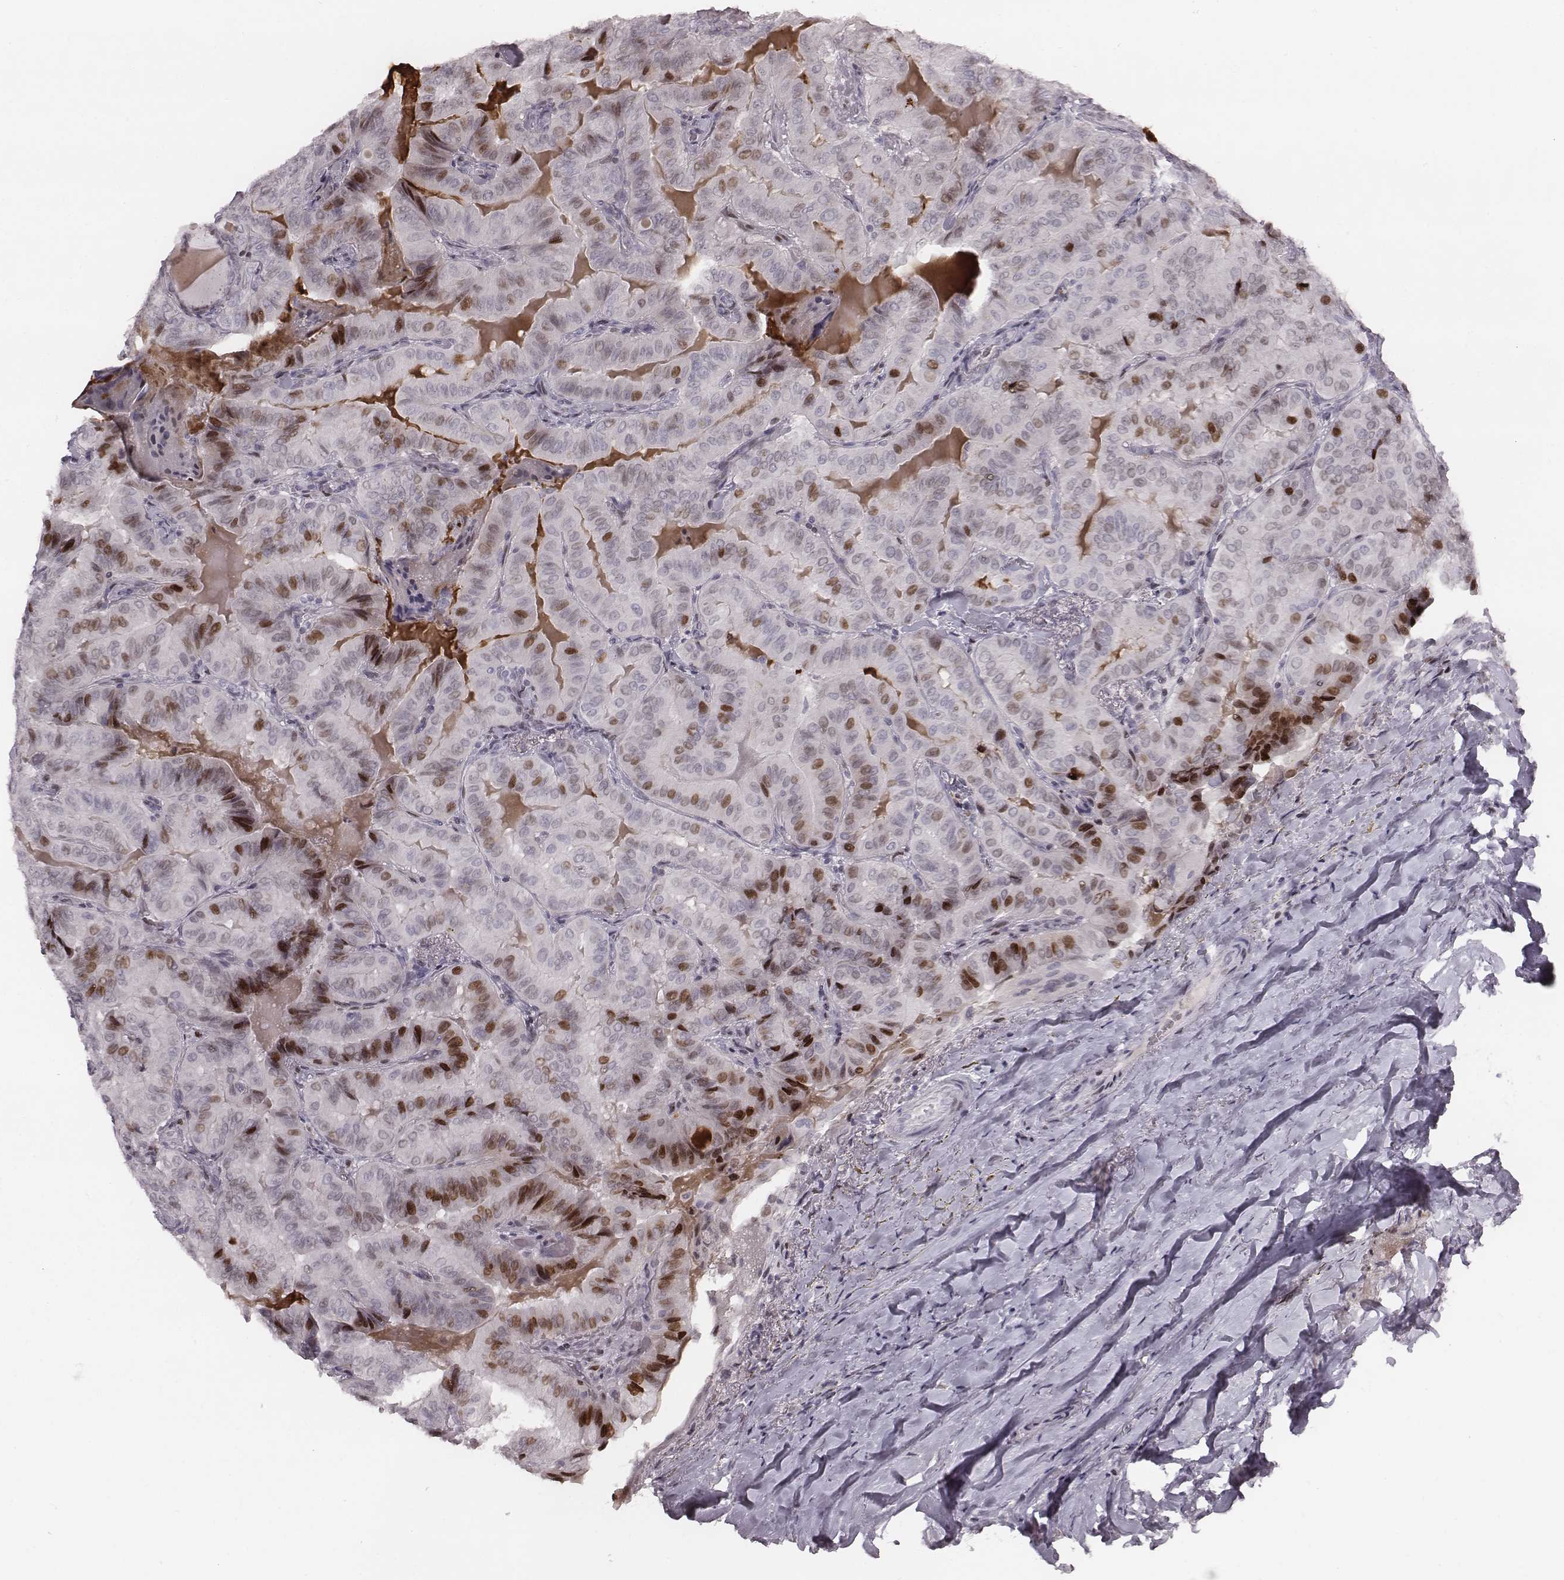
{"staining": {"intensity": "weak", "quantity": "<25%", "location": "nuclear"}, "tissue": "thyroid cancer", "cell_type": "Tumor cells", "image_type": "cancer", "snomed": [{"axis": "morphology", "description": "Papillary adenocarcinoma, NOS"}, {"axis": "topography", "description": "Thyroid gland"}], "caption": "Tumor cells show no significant staining in thyroid cancer (papillary adenocarcinoma). (Stains: DAB (3,3'-diaminobenzidine) IHC with hematoxylin counter stain, Microscopy: brightfield microscopy at high magnification).", "gene": "NDC1", "patient": {"sex": "female", "age": 68}}